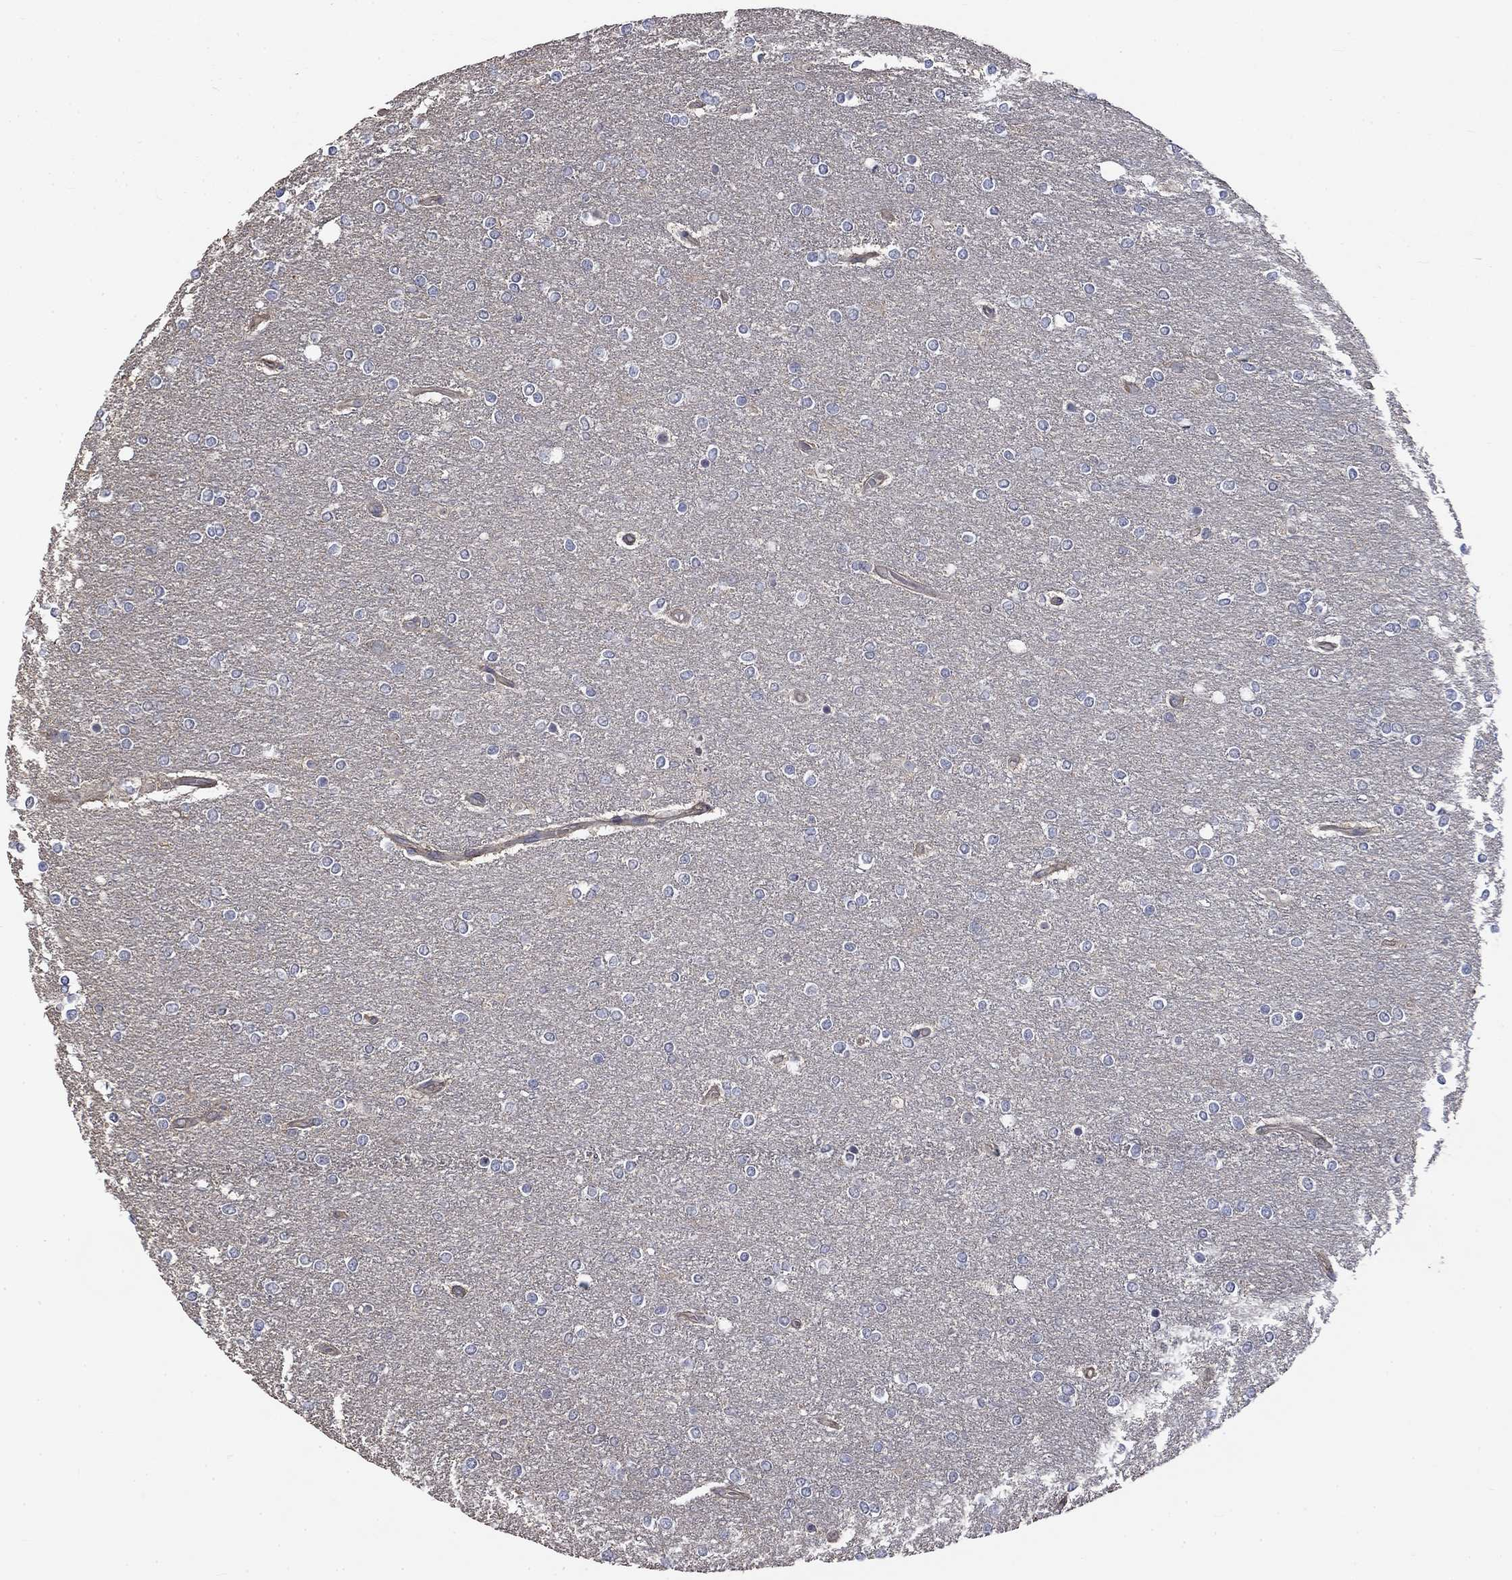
{"staining": {"intensity": "negative", "quantity": "none", "location": "none"}, "tissue": "glioma", "cell_type": "Tumor cells", "image_type": "cancer", "snomed": [{"axis": "morphology", "description": "Glioma, malignant, High grade"}, {"axis": "topography", "description": "Brain"}], "caption": "High magnification brightfield microscopy of glioma stained with DAB (3,3'-diaminobenzidine) (brown) and counterstained with hematoxylin (blue): tumor cells show no significant positivity.", "gene": "VCAN", "patient": {"sex": "female", "age": 61}}